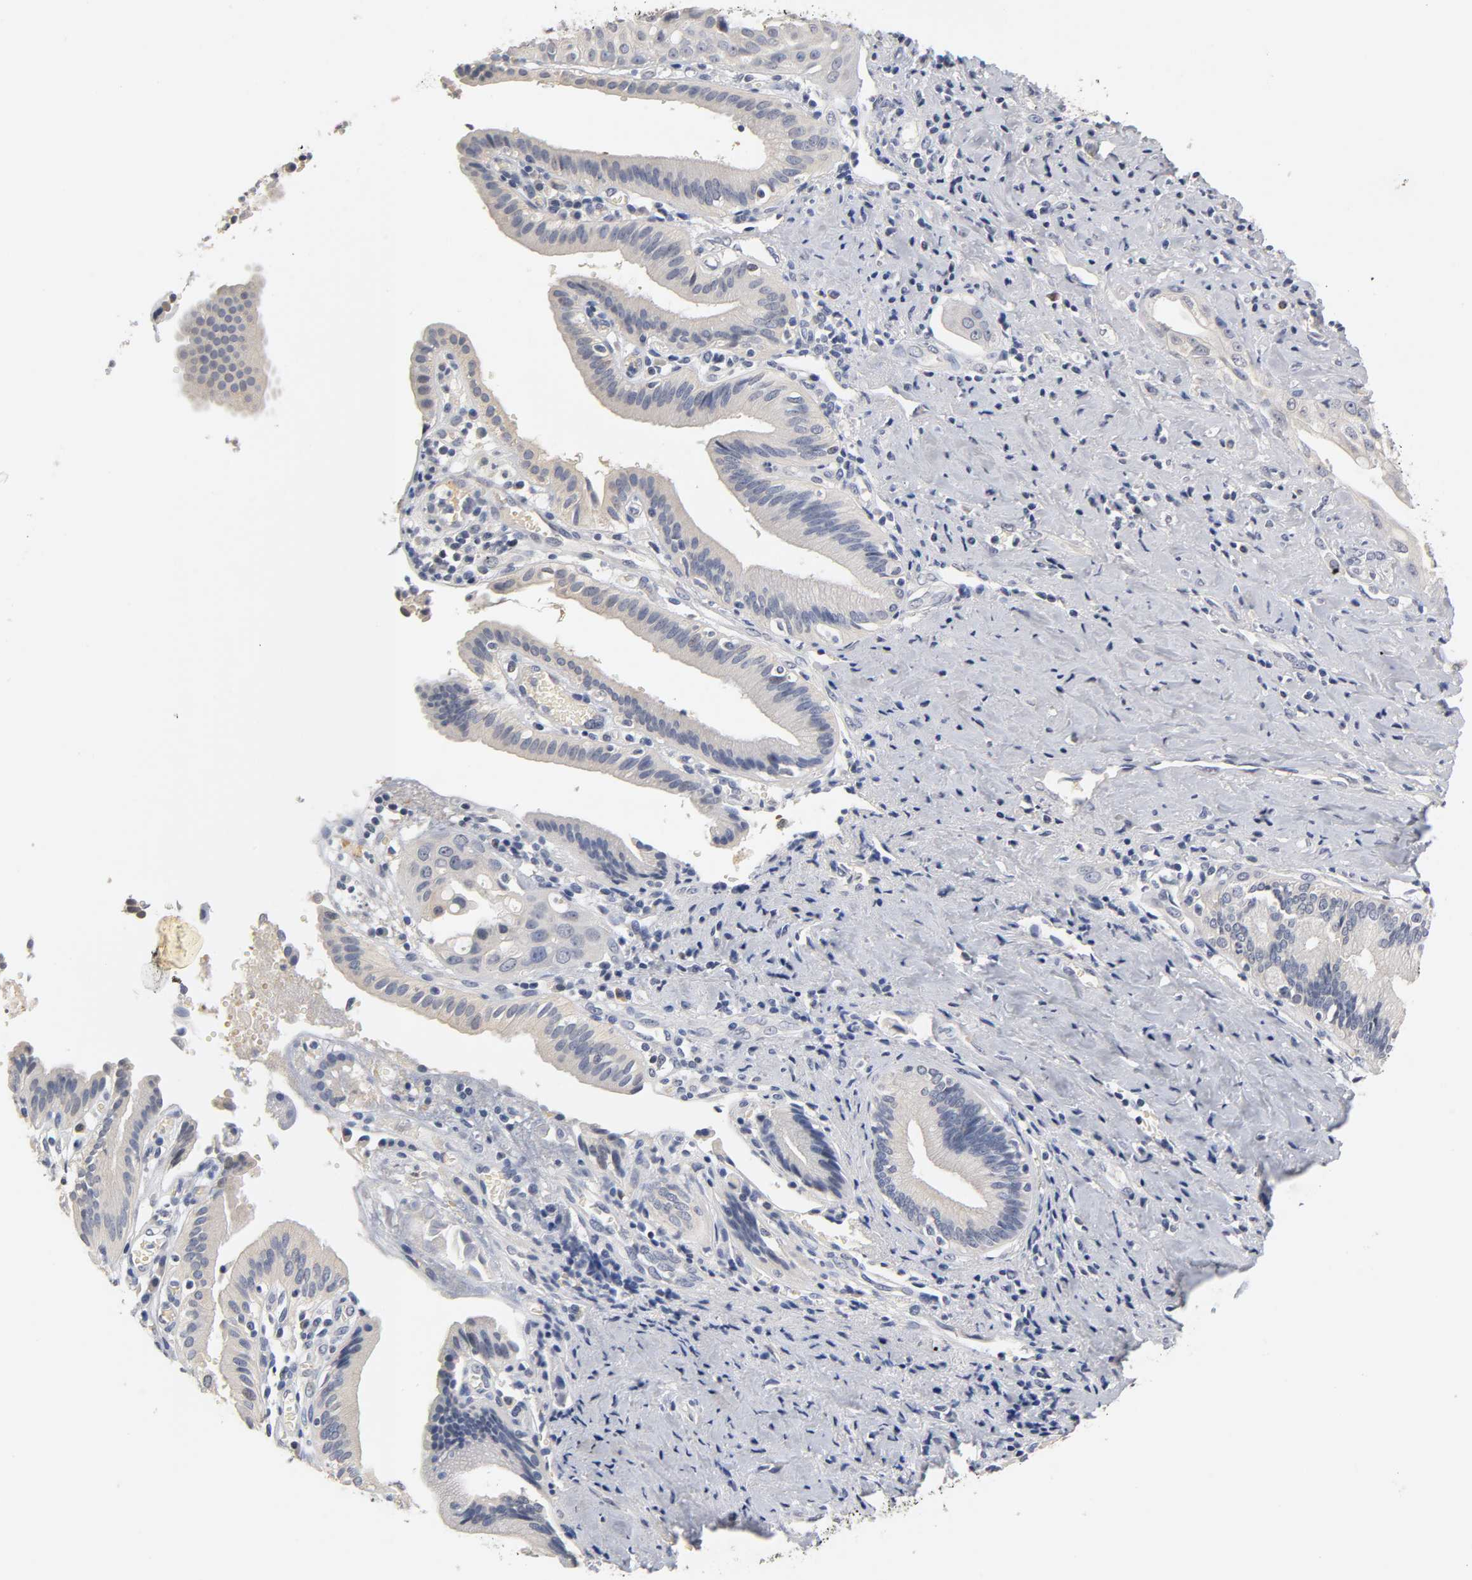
{"staining": {"intensity": "negative", "quantity": "none", "location": "none"}, "tissue": "pancreatic cancer", "cell_type": "Tumor cells", "image_type": "cancer", "snomed": [{"axis": "morphology", "description": "Adenocarcinoma, NOS"}, {"axis": "topography", "description": "Pancreas"}], "caption": "High magnification brightfield microscopy of pancreatic adenocarcinoma stained with DAB (brown) and counterstained with hematoxylin (blue): tumor cells show no significant positivity. Nuclei are stained in blue.", "gene": "OVOL1", "patient": {"sex": "female", "age": 60}}